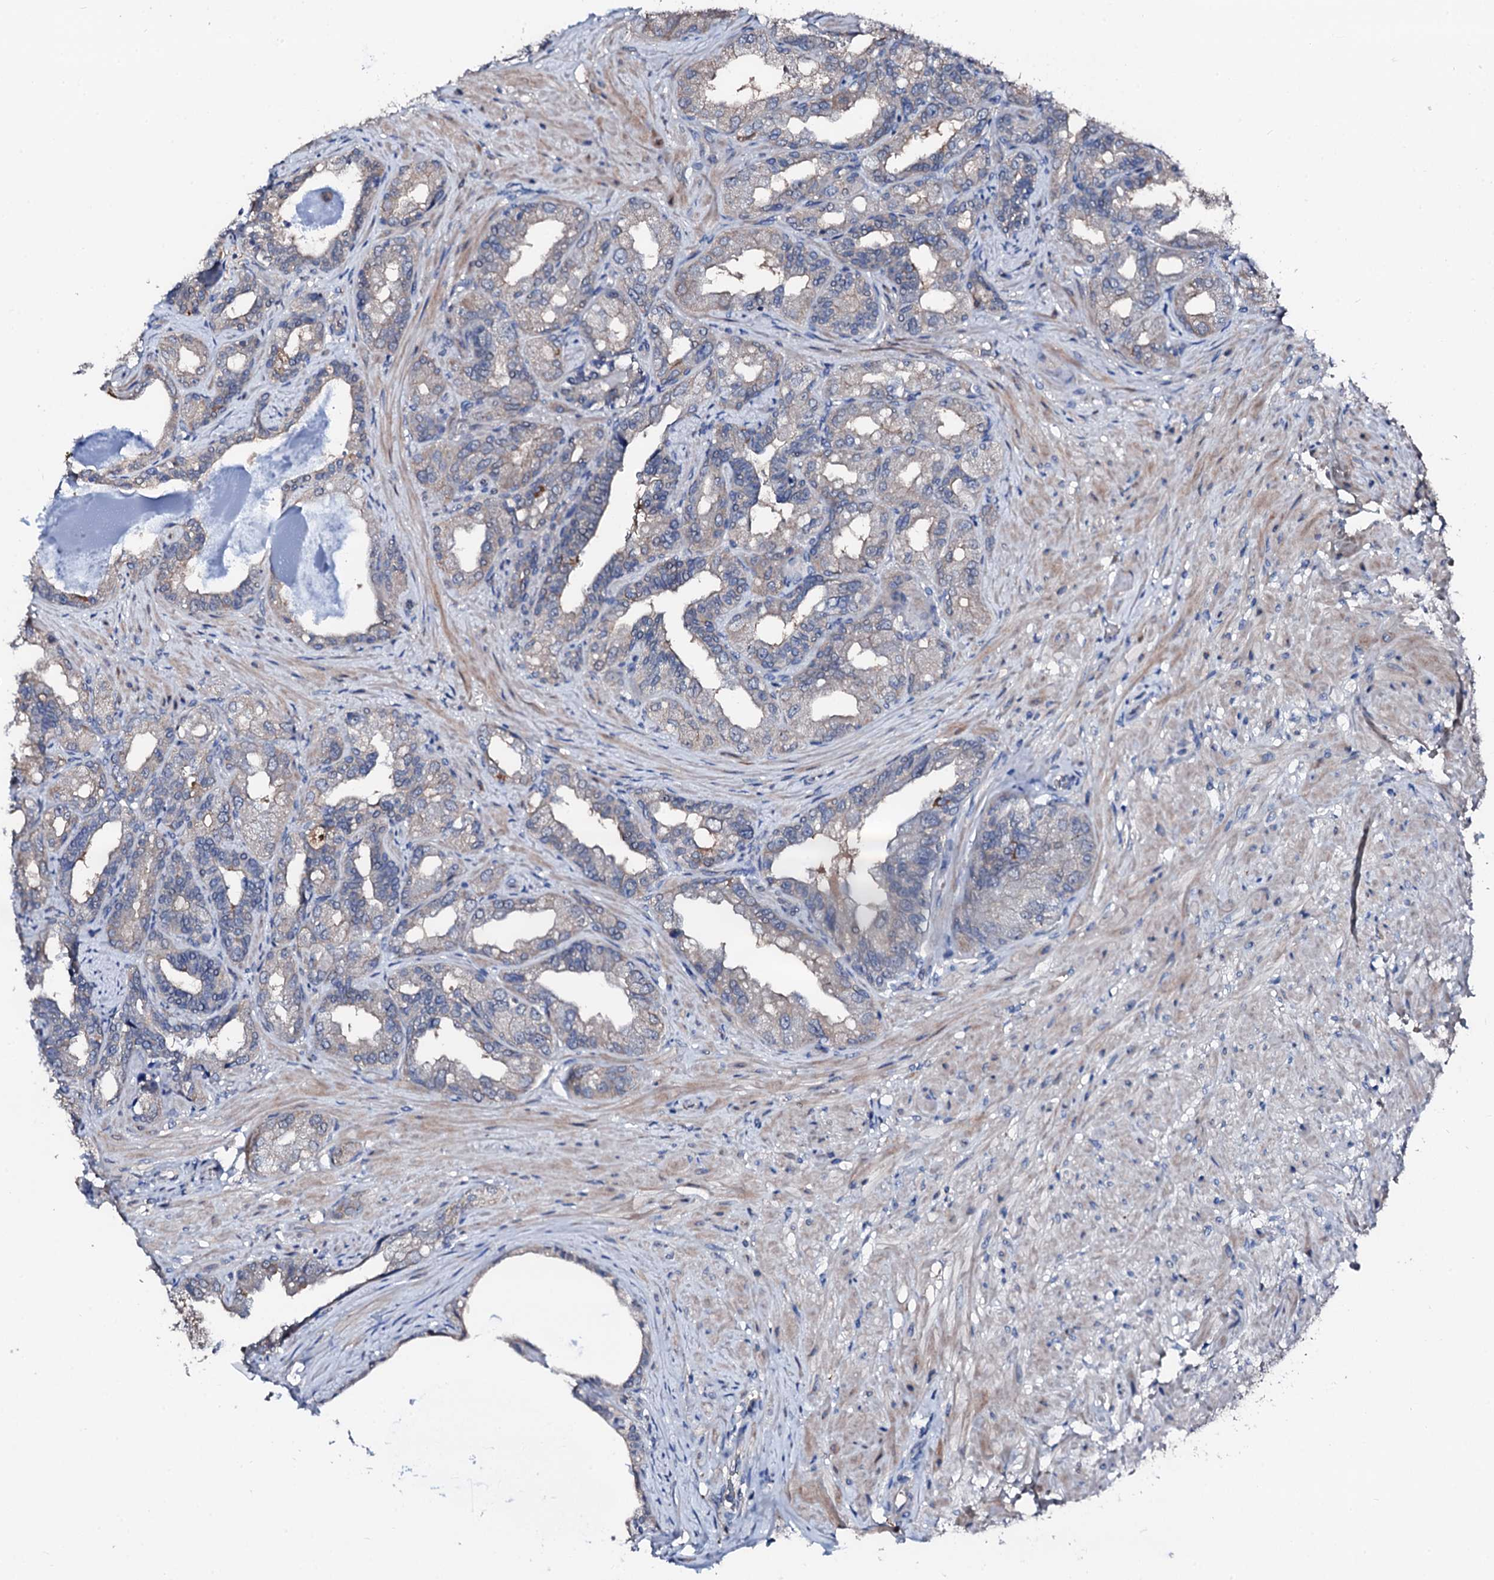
{"staining": {"intensity": "moderate", "quantity": "25%-75%", "location": "cytoplasmic/membranous"}, "tissue": "seminal vesicle", "cell_type": "Glandular cells", "image_type": "normal", "snomed": [{"axis": "morphology", "description": "Normal tissue, NOS"}, {"axis": "topography", "description": "Seminal veicle"}, {"axis": "topography", "description": "Peripheral nerve tissue"}], "caption": "Glandular cells demonstrate medium levels of moderate cytoplasmic/membranous staining in about 25%-75% of cells in normal seminal vesicle.", "gene": "TRAFD1", "patient": {"sex": "male", "age": 63}}